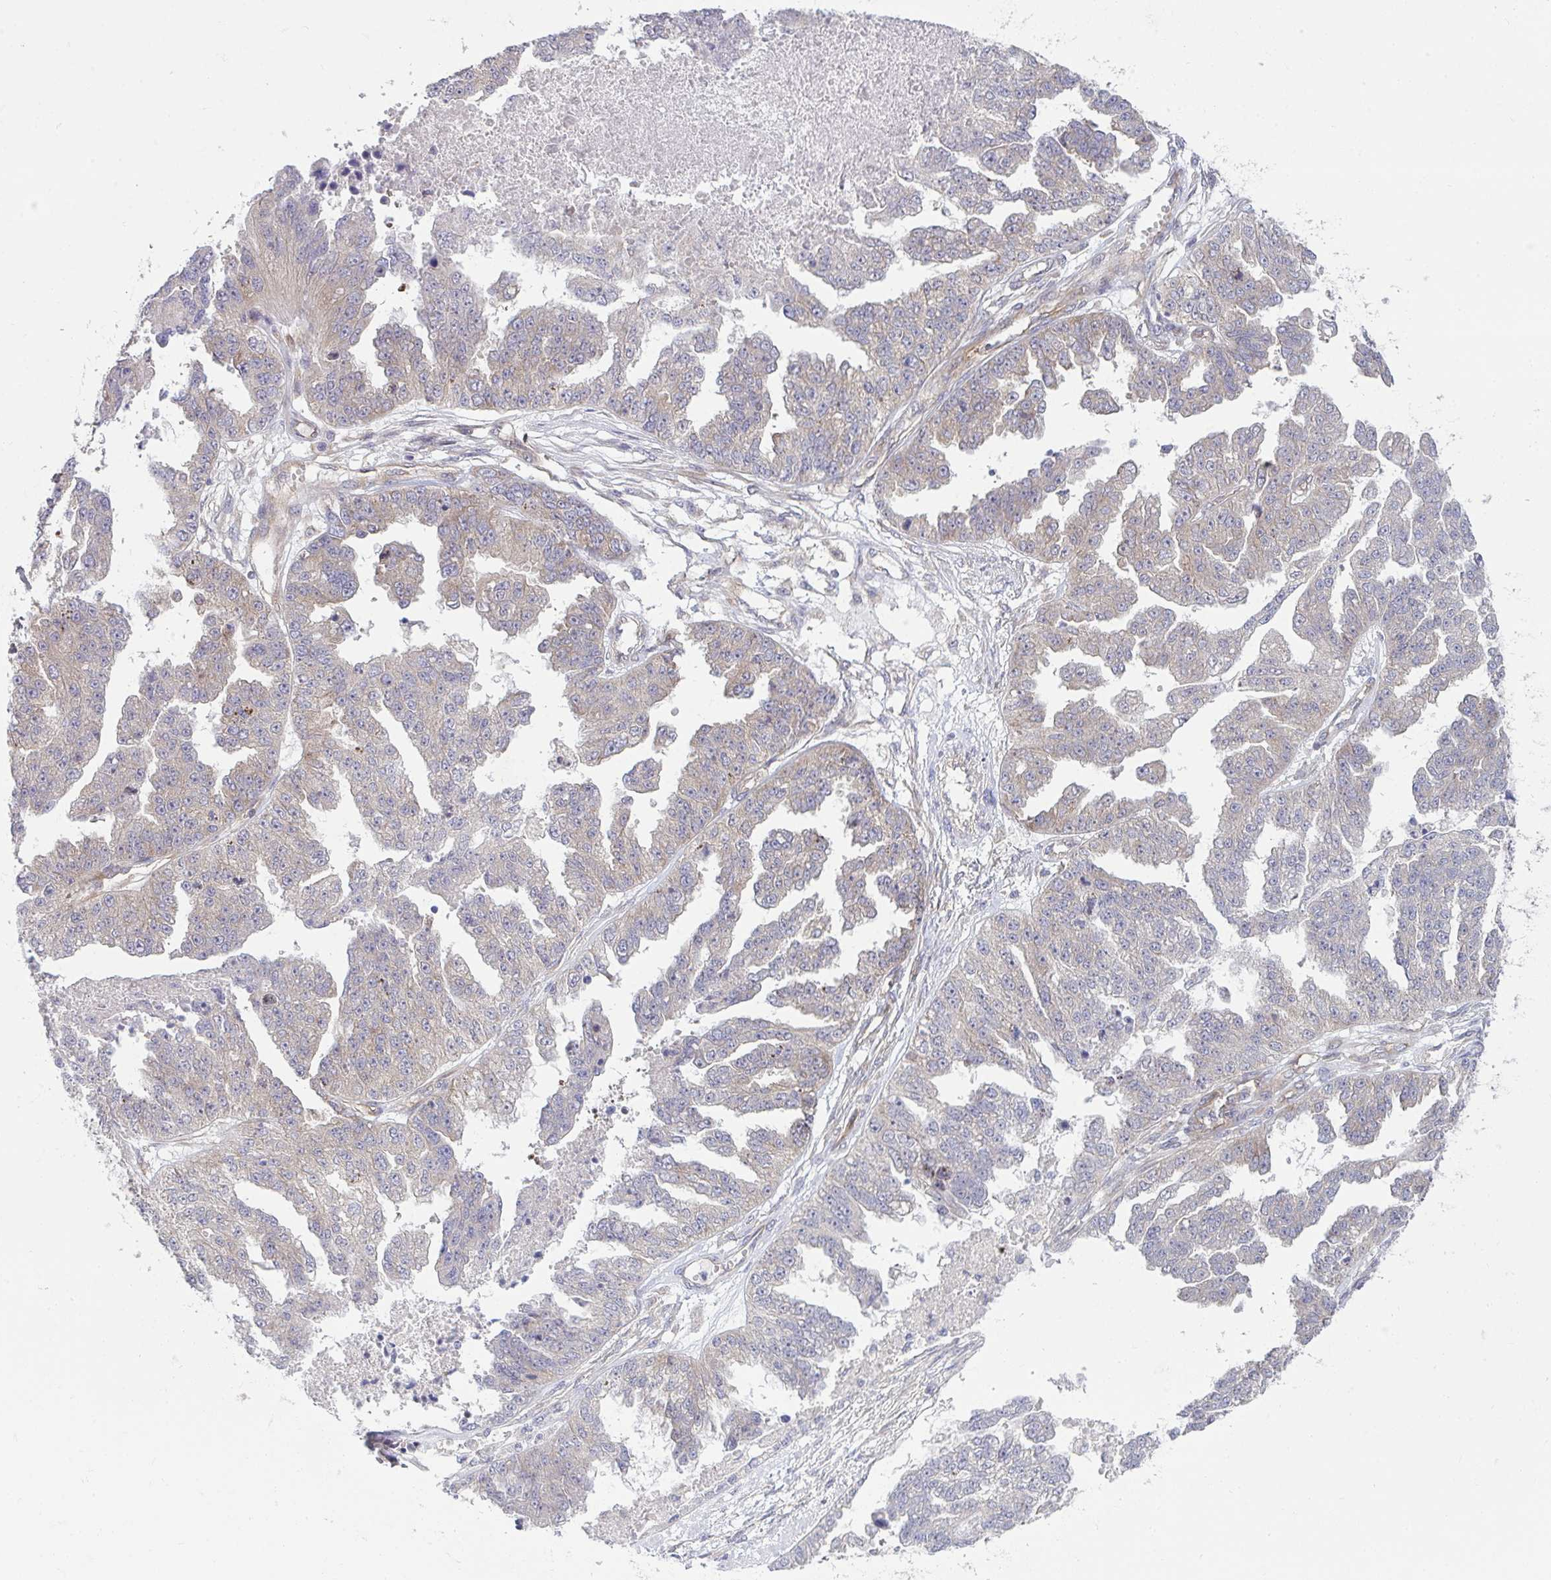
{"staining": {"intensity": "negative", "quantity": "none", "location": "none"}, "tissue": "ovarian cancer", "cell_type": "Tumor cells", "image_type": "cancer", "snomed": [{"axis": "morphology", "description": "Cystadenocarcinoma, serous, NOS"}, {"axis": "topography", "description": "Ovary"}], "caption": "An image of human ovarian serous cystadenocarcinoma is negative for staining in tumor cells.", "gene": "CASP9", "patient": {"sex": "female", "age": 58}}